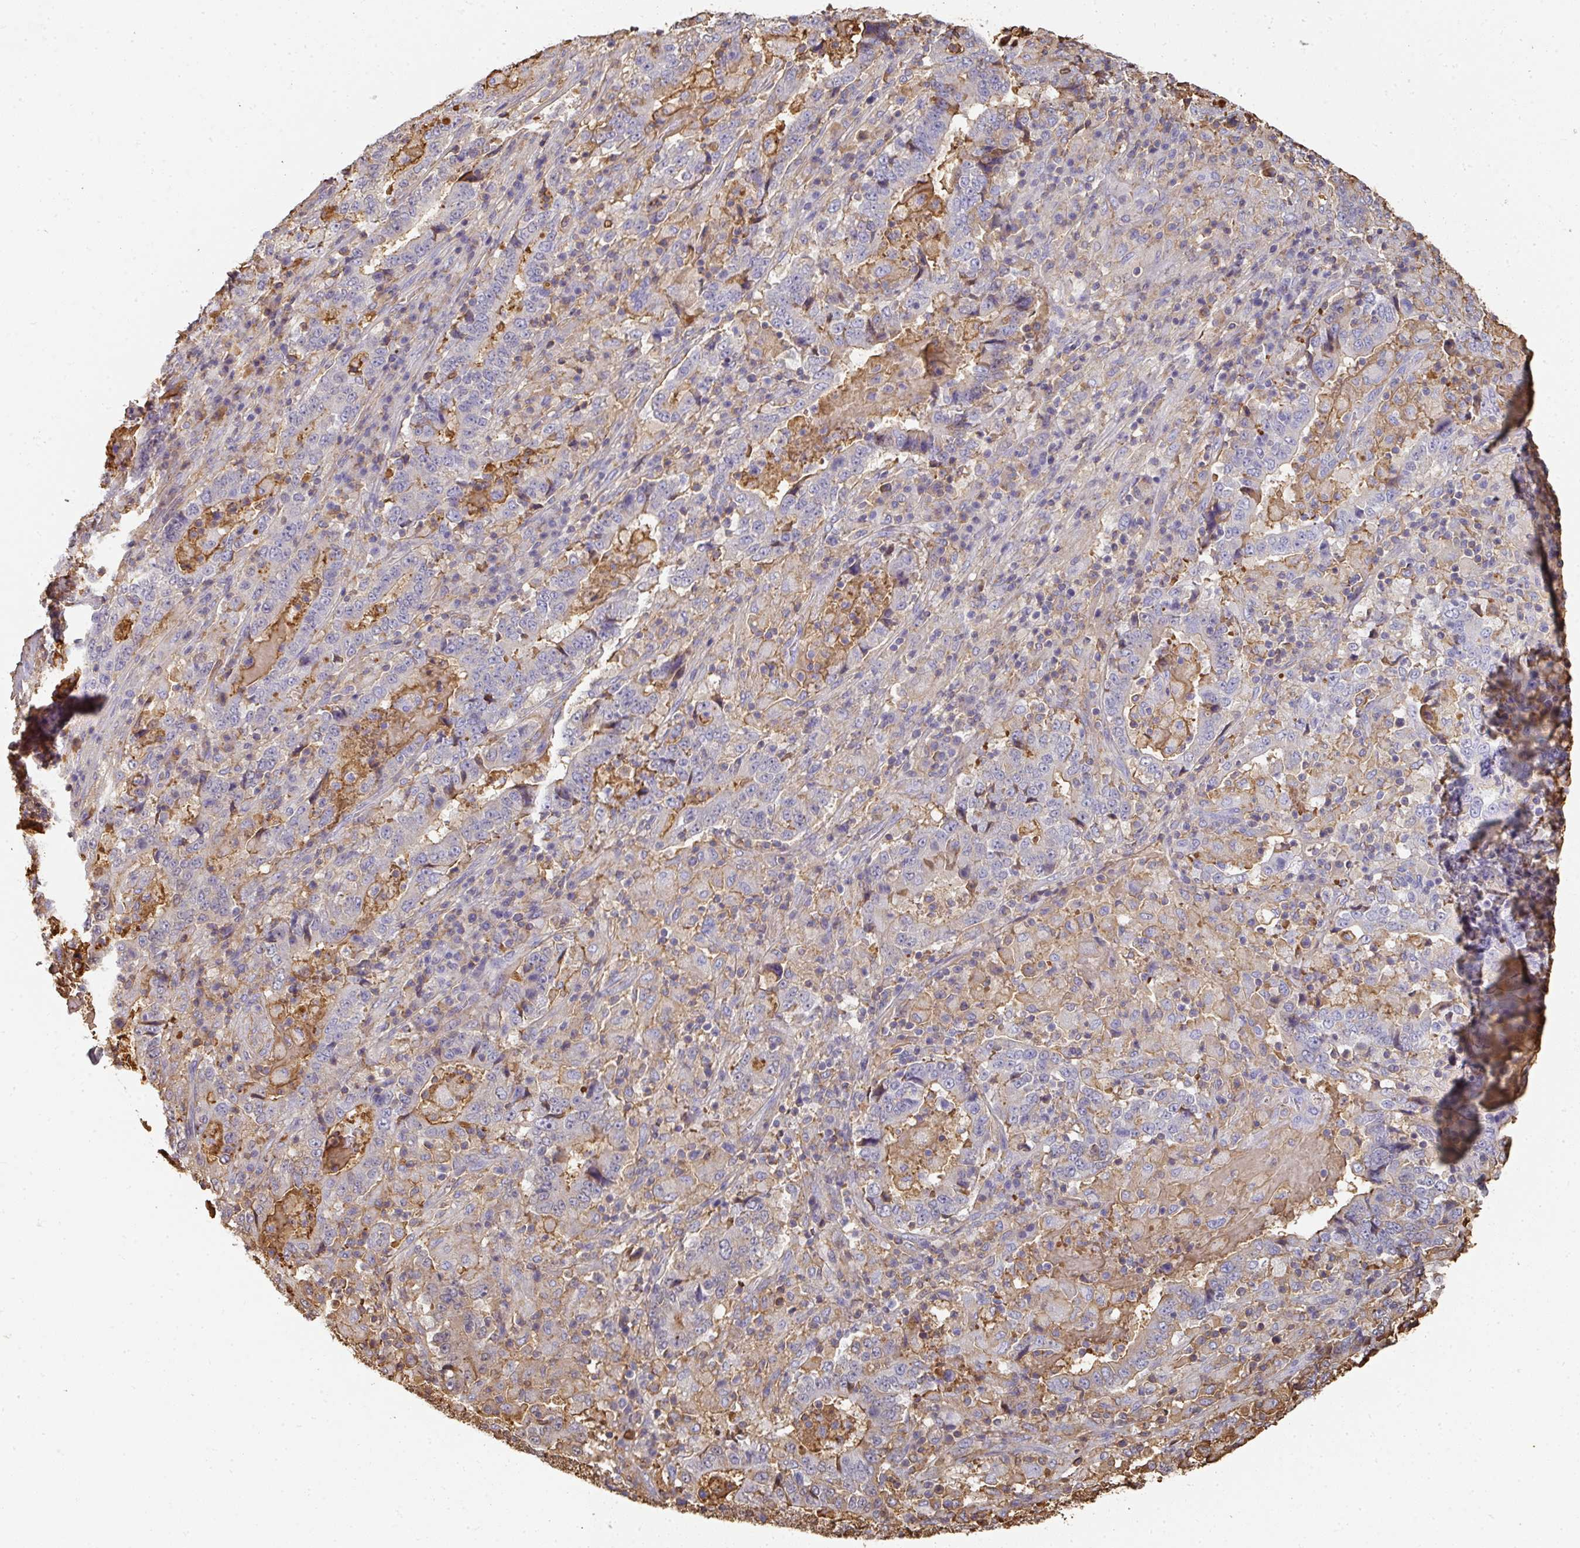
{"staining": {"intensity": "negative", "quantity": "none", "location": "none"}, "tissue": "stomach cancer", "cell_type": "Tumor cells", "image_type": "cancer", "snomed": [{"axis": "morphology", "description": "Normal tissue, NOS"}, {"axis": "morphology", "description": "Adenocarcinoma, NOS"}, {"axis": "topography", "description": "Stomach, upper"}, {"axis": "topography", "description": "Stomach"}], "caption": "Immunohistochemical staining of stomach cancer (adenocarcinoma) reveals no significant positivity in tumor cells.", "gene": "ALB", "patient": {"sex": "male", "age": 59}}